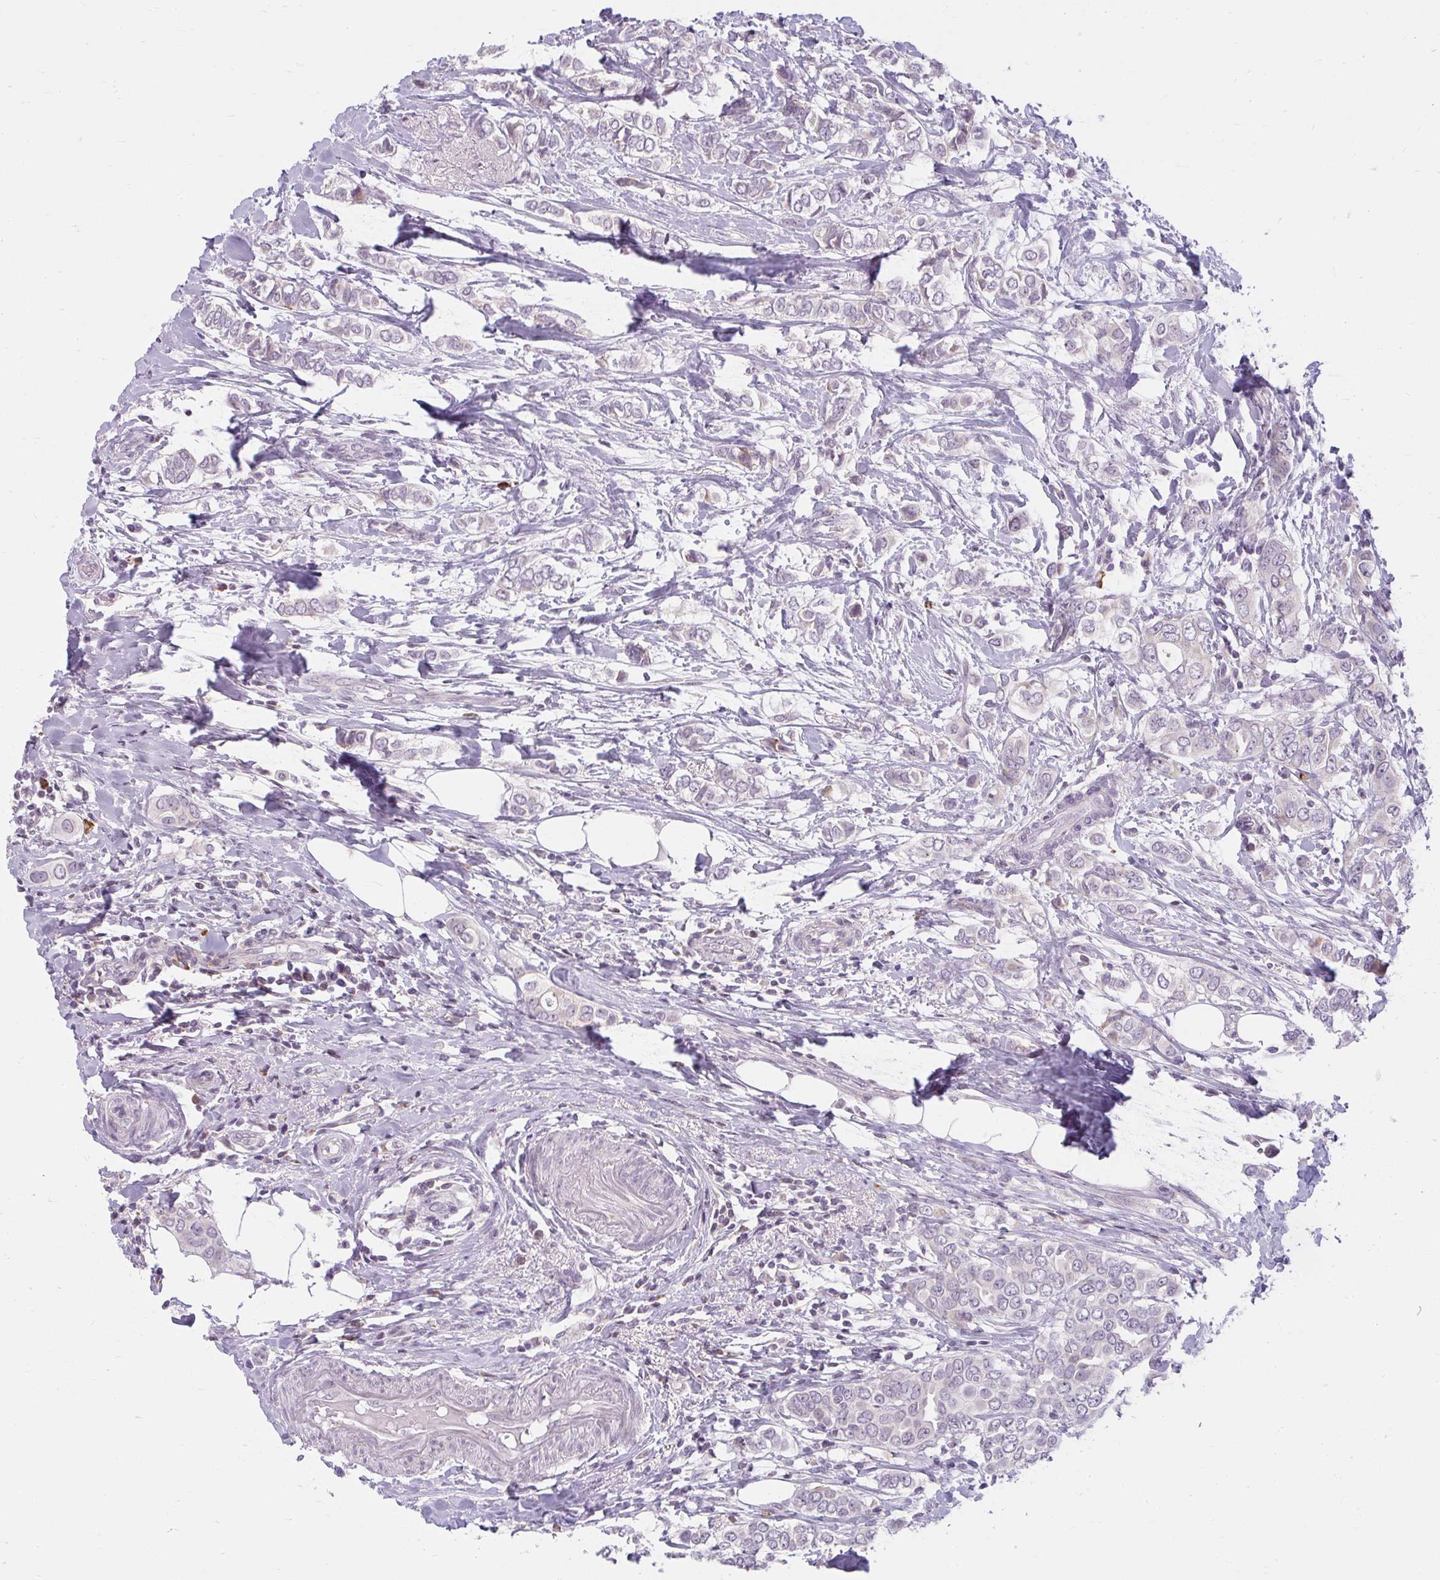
{"staining": {"intensity": "negative", "quantity": "none", "location": "none"}, "tissue": "breast cancer", "cell_type": "Tumor cells", "image_type": "cancer", "snomed": [{"axis": "morphology", "description": "Lobular carcinoma"}, {"axis": "topography", "description": "Breast"}], "caption": "A photomicrograph of human breast lobular carcinoma is negative for staining in tumor cells.", "gene": "ZFYVE26", "patient": {"sex": "female", "age": 51}}